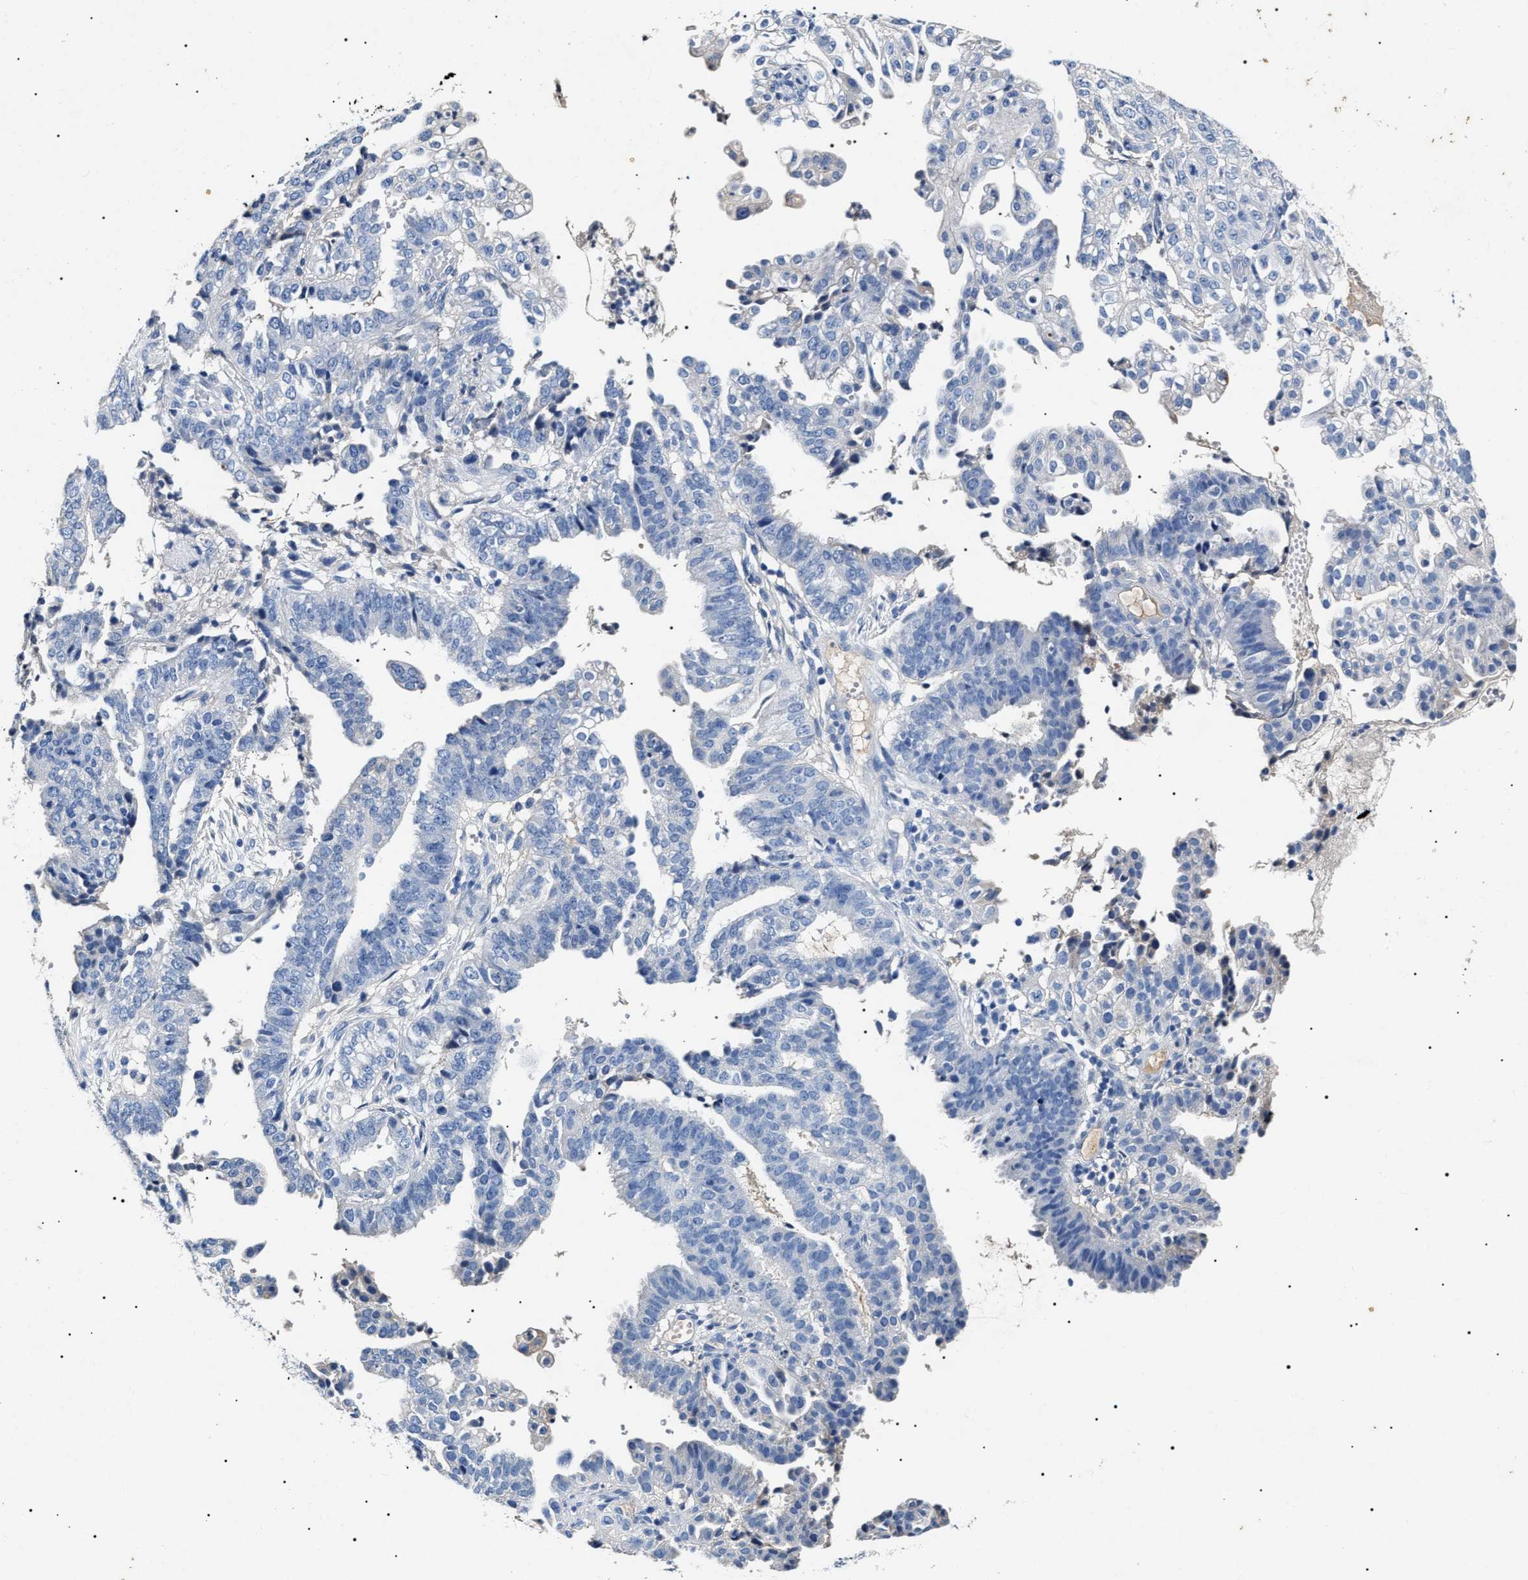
{"staining": {"intensity": "negative", "quantity": "none", "location": "none"}, "tissue": "endometrial cancer", "cell_type": "Tumor cells", "image_type": "cancer", "snomed": [{"axis": "morphology", "description": "Adenocarcinoma, NOS"}, {"axis": "topography", "description": "Endometrium"}], "caption": "Photomicrograph shows no significant protein positivity in tumor cells of adenocarcinoma (endometrial).", "gene": "LRRC8E", "patient": {"sex": "female", "age": 51}}